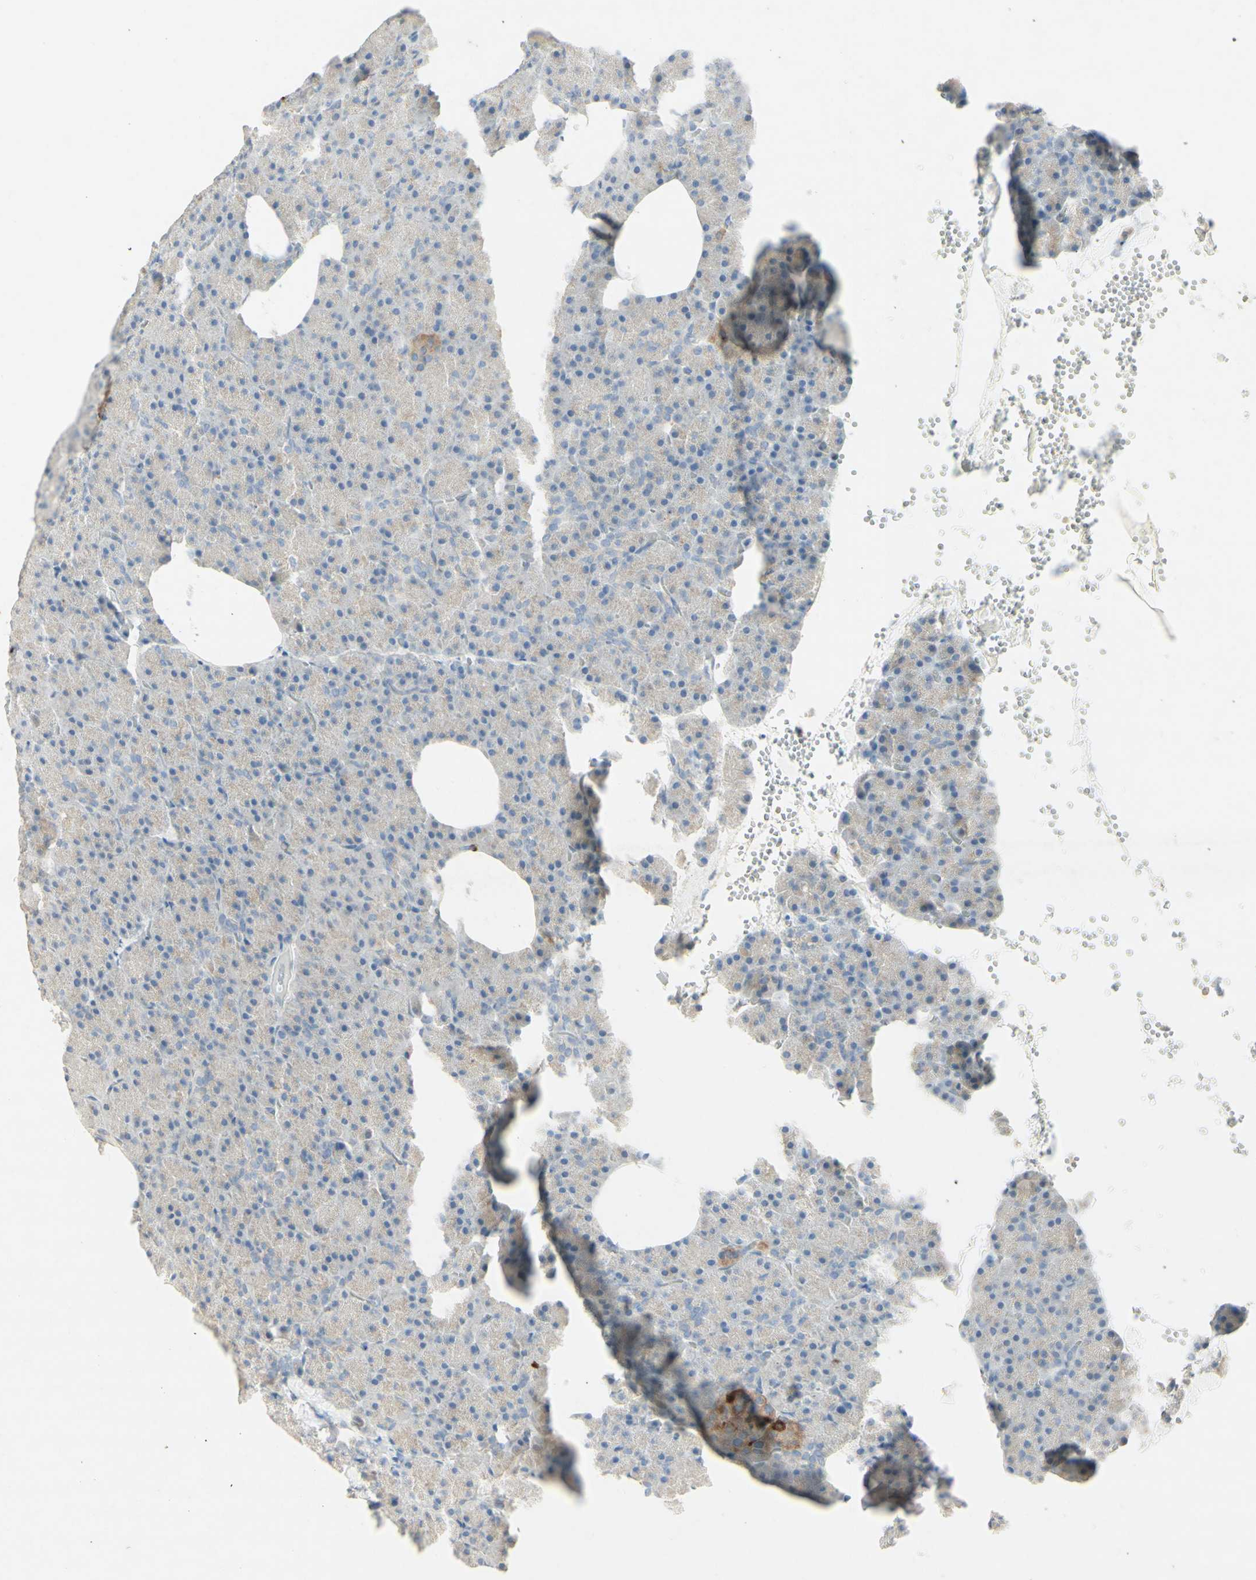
{"staining": {"intensity": "negative", "quantity": "none", "location": "none"}, "tissue": "pancreas", "cell_type": "Exocrine glandular cells", "image_type": "normal", "snomed": [{"axis": "morphology", "description": "Normal tissue, NOS"}, {"axis": "topography", "description": "Pancreas"}], "caption": "The IHC micrograph has no significant positivity in exocrine glandular cells of pancreas. (Stains: DAB IHC with hematoxylin counter stain, Microscopy: brightfield microscopy at high magnification).", "gene": "ATP6V1B1", "patient": {"sex": "female", "age": 35}}